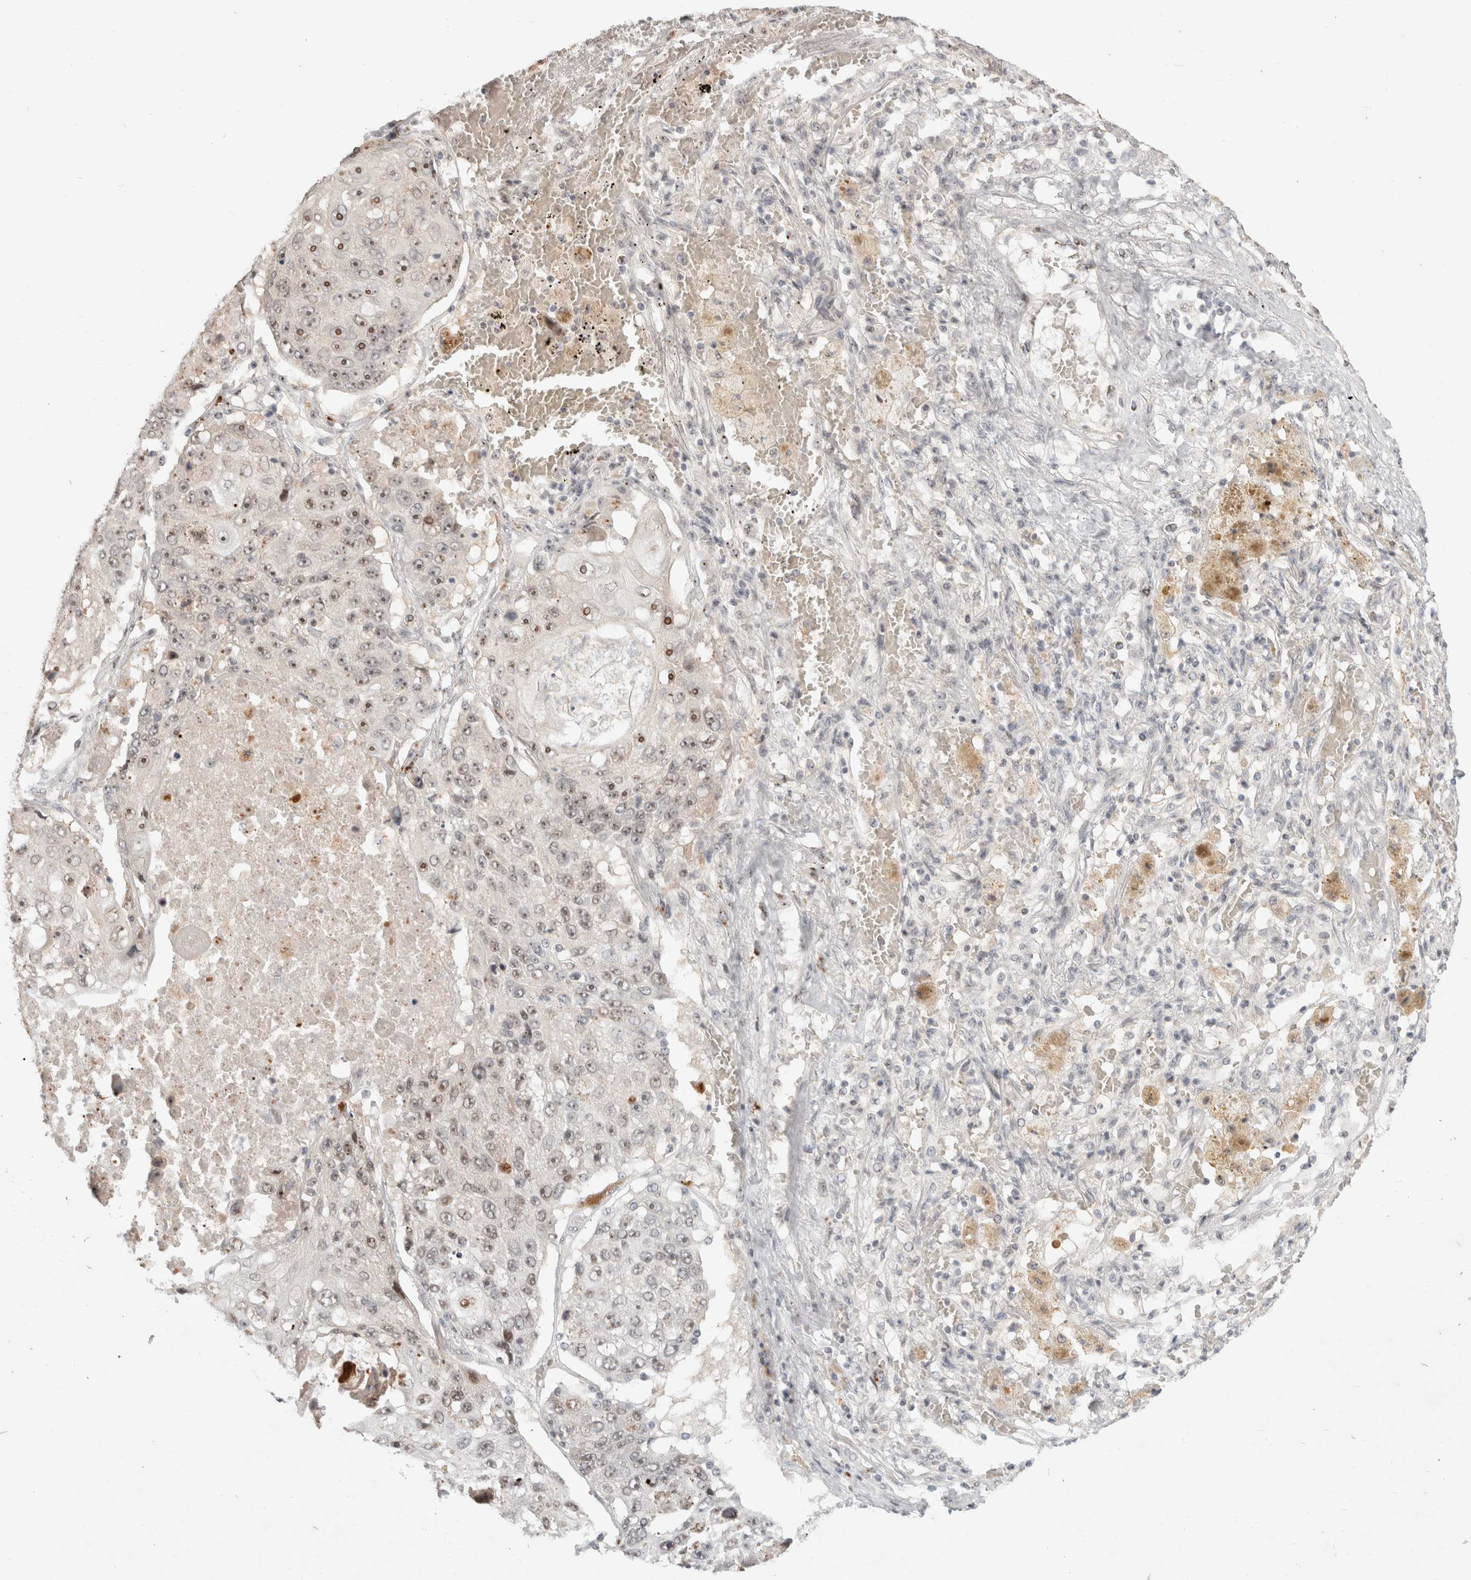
{"staining": {"intensity": "weak", "quantity": "25%-75%", "location": "nuclear"}, "tissue": "lung cancer", "cell_type": "Tumor cells", "image_type": "cancer", "snomed": [{"axis": "morphology", "description": "Squamous cell carcinoma, NOS"}, {"axis": "topography", "description": "Lung"}], "caption": "The image shows a brown stain indicating the presence of a protein in the nuclear of tumor cells in lung cancer. The staining was performed using DAB, with brown indicating positive protein expression. Nuclei are stained blue with hematoxylin.", "gene": "SENP6", "patient": {"sex": "male", "age": 61}}